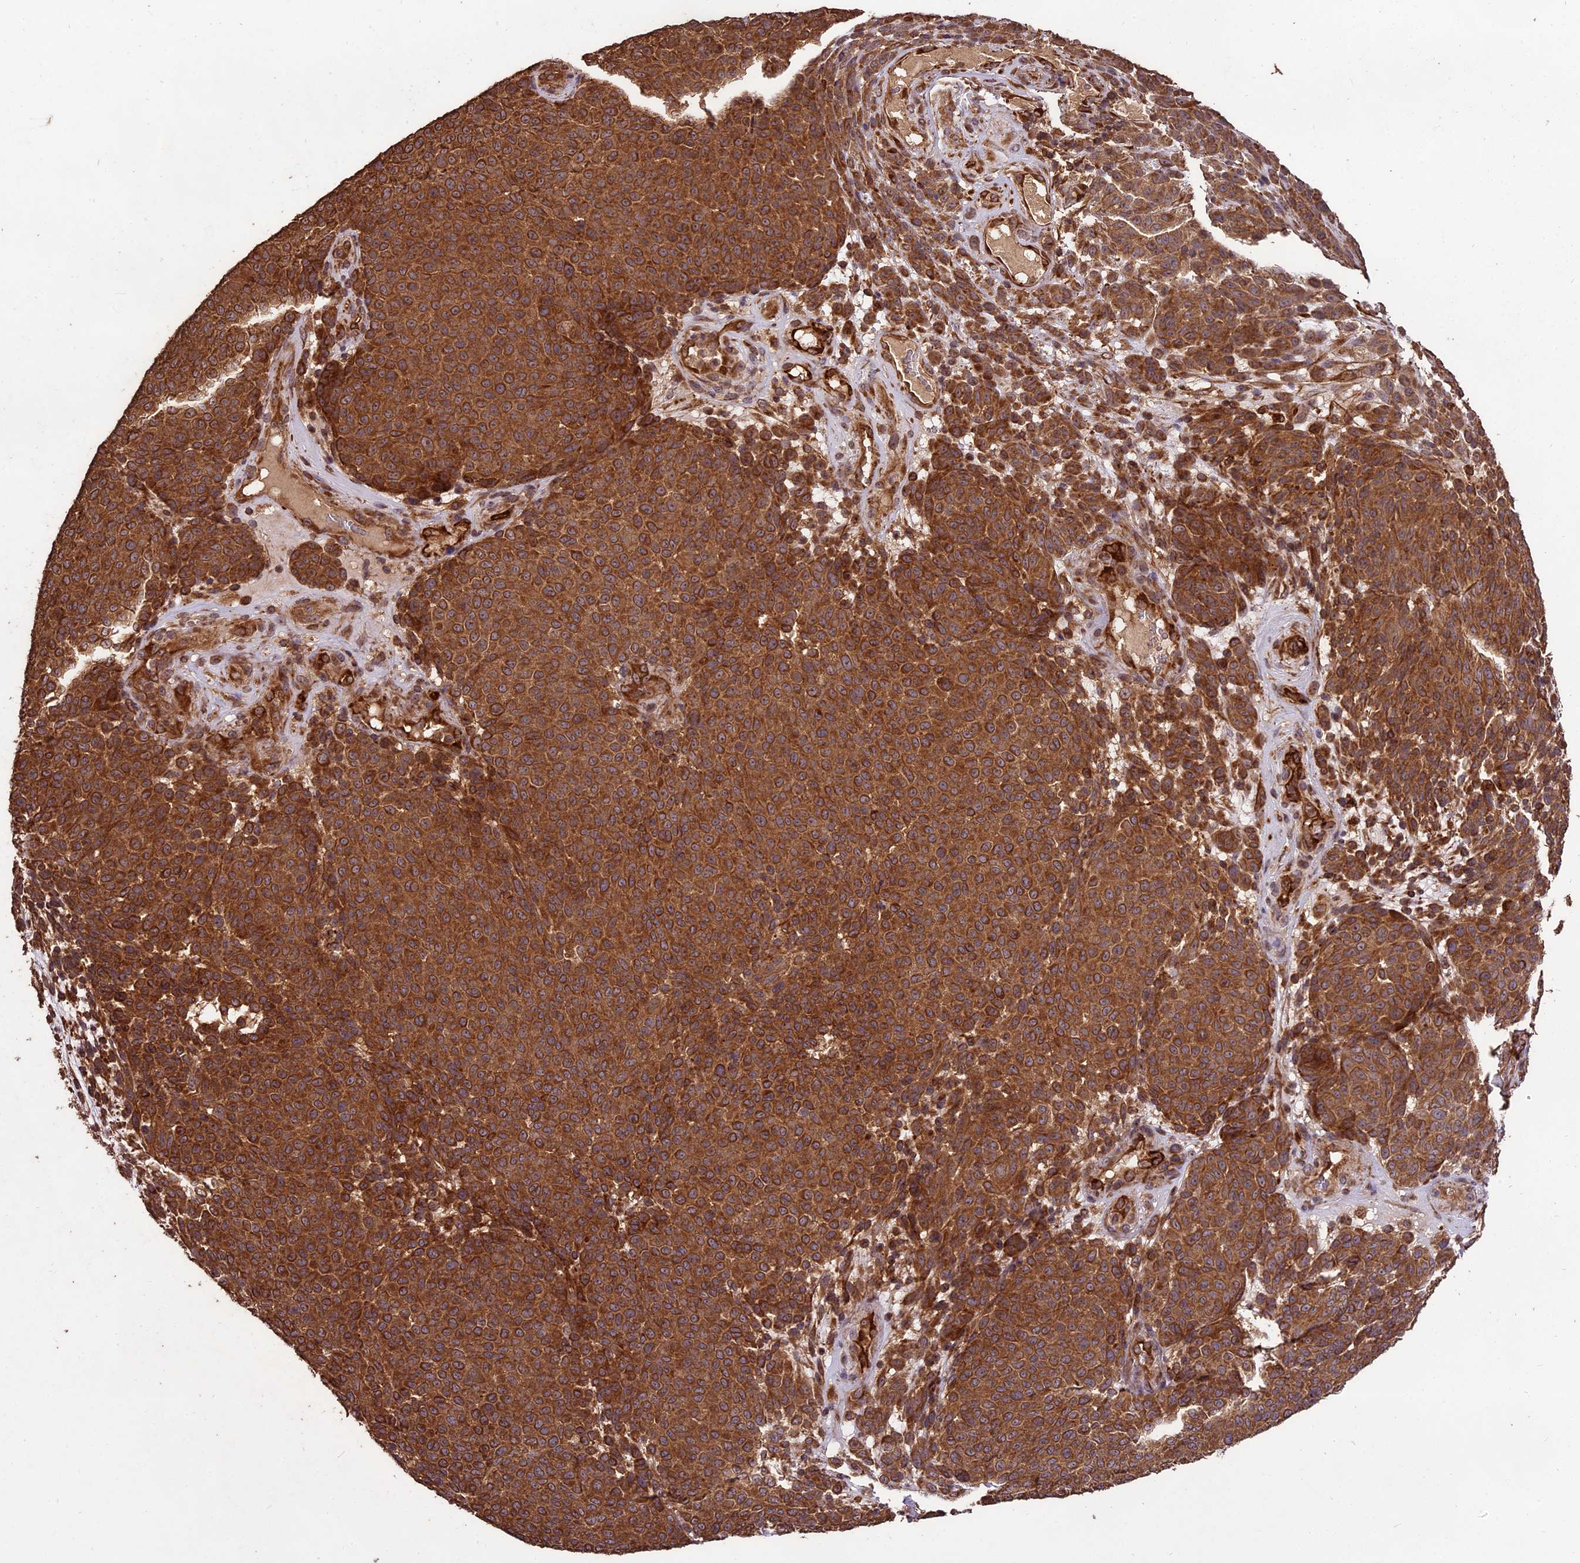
{"staining": {"intensity": "moderate", "quantity": ">75%", "location": "cytoplasmic/membranous"}, "tissue": "melanoma", "cell_type": "Tumor cells", "image_type": "cancer", "snomed": [{"axis": "morphology", "description": "Malignant melanoma, NOS"}, {"axis": "topography", "description": "Skin"}], "caption": "The image shows a brown stain indicating the presence of a protein in the cytoplasmic/membranous of tumor cells in melanoma.", "gene": "TTLL10", "patient": {"sex": "male", "age": 49}}